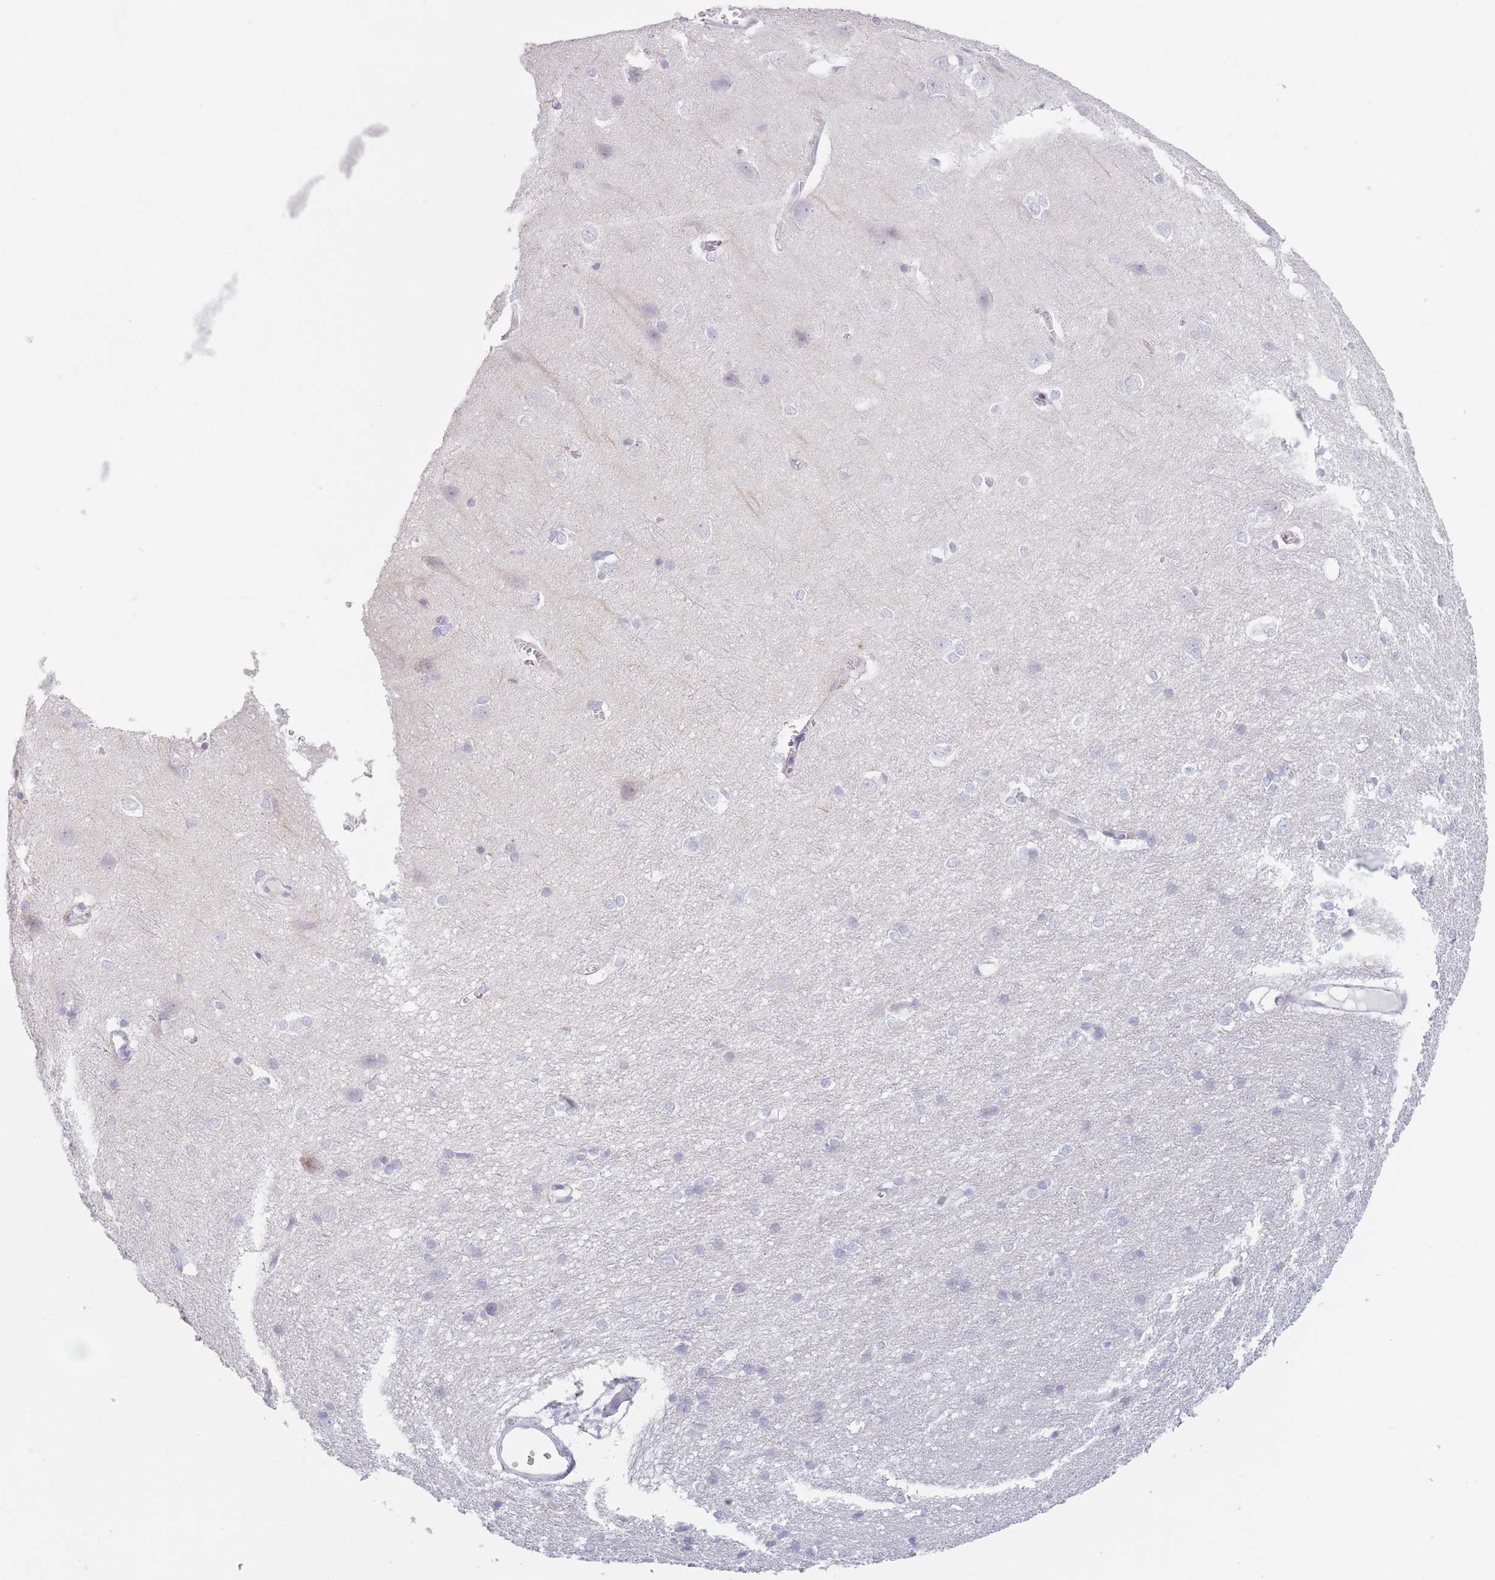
{"staining": {"intensity": "negative", "quantity": "none", "location": "none"}, "tissue": "cerebral cortex", "cell_type": "Endothelial cells", "image_type": "normal", "snomed": [{"axis": "morphology", "description": "Normal tissue, NOS"}, {"axis": "topography", "description": "Cerebral cortex"}], "caption": "Cerebral cortex stained for a protein using IHC exhibits no expression endothelial cells.", "gene": "PLEKHG2", "patient": {"sex": "male", "age": 37}}